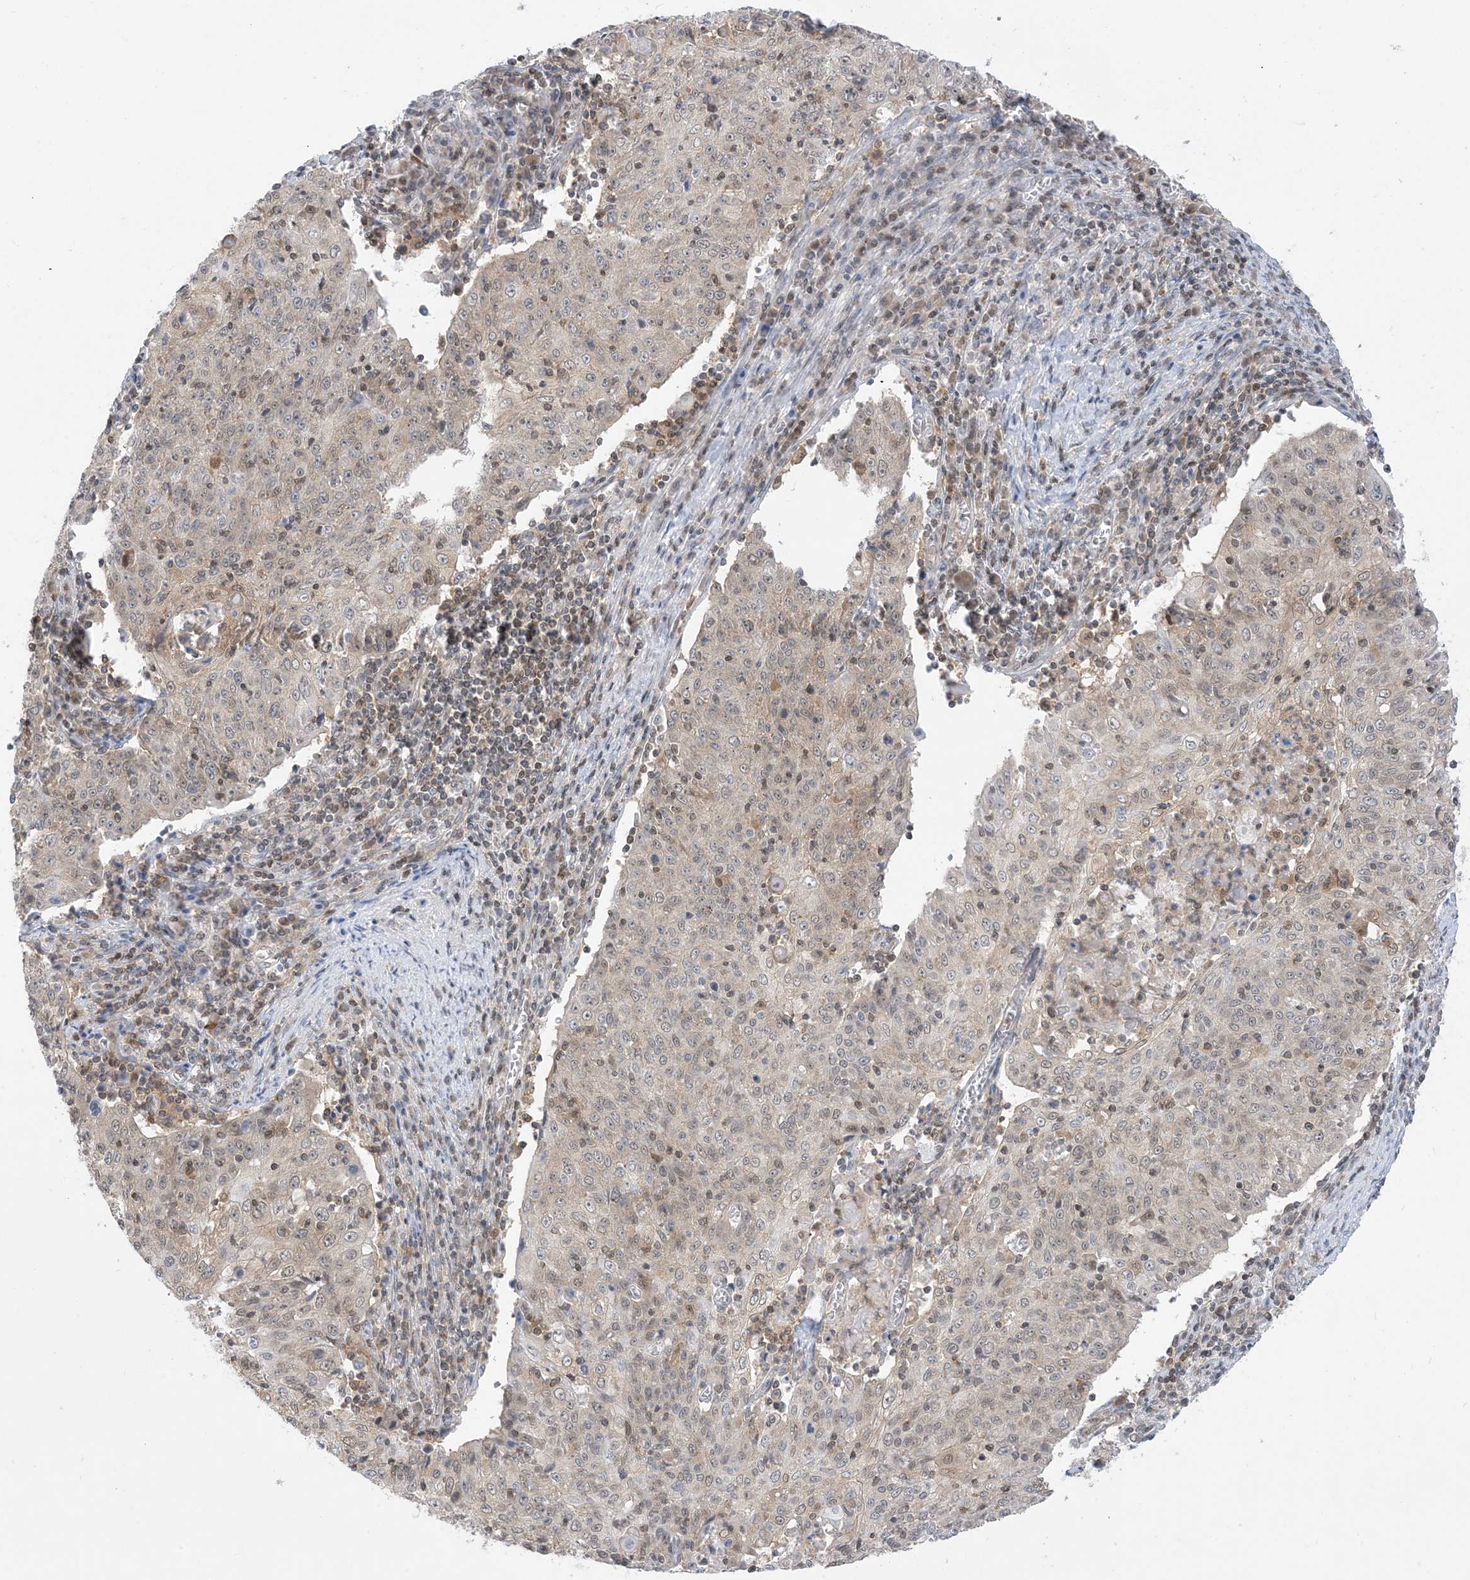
{"staining": {"intensity": "weak", "quantity": "<25%", "location": "cytoplasmic/membranous"}, "tissue": "cervical cancer", "cell_type": "Tumor cells", "image_type": "cancer", "snomed": [{"axis": "morphology", "description": "Squamous cell carcinoma, NOS"}, {"axis": "topography", "description": "Cervix"}], "caption": "This image is of squamous cell carcinoma (cervical) stained with immunohistochemistry to label a protein in brown with the nuclei are counter-stained blue. There is no staining in tumor cells.", "gene": "CASP4", "patient": {"sex": "female", "age": 48}}